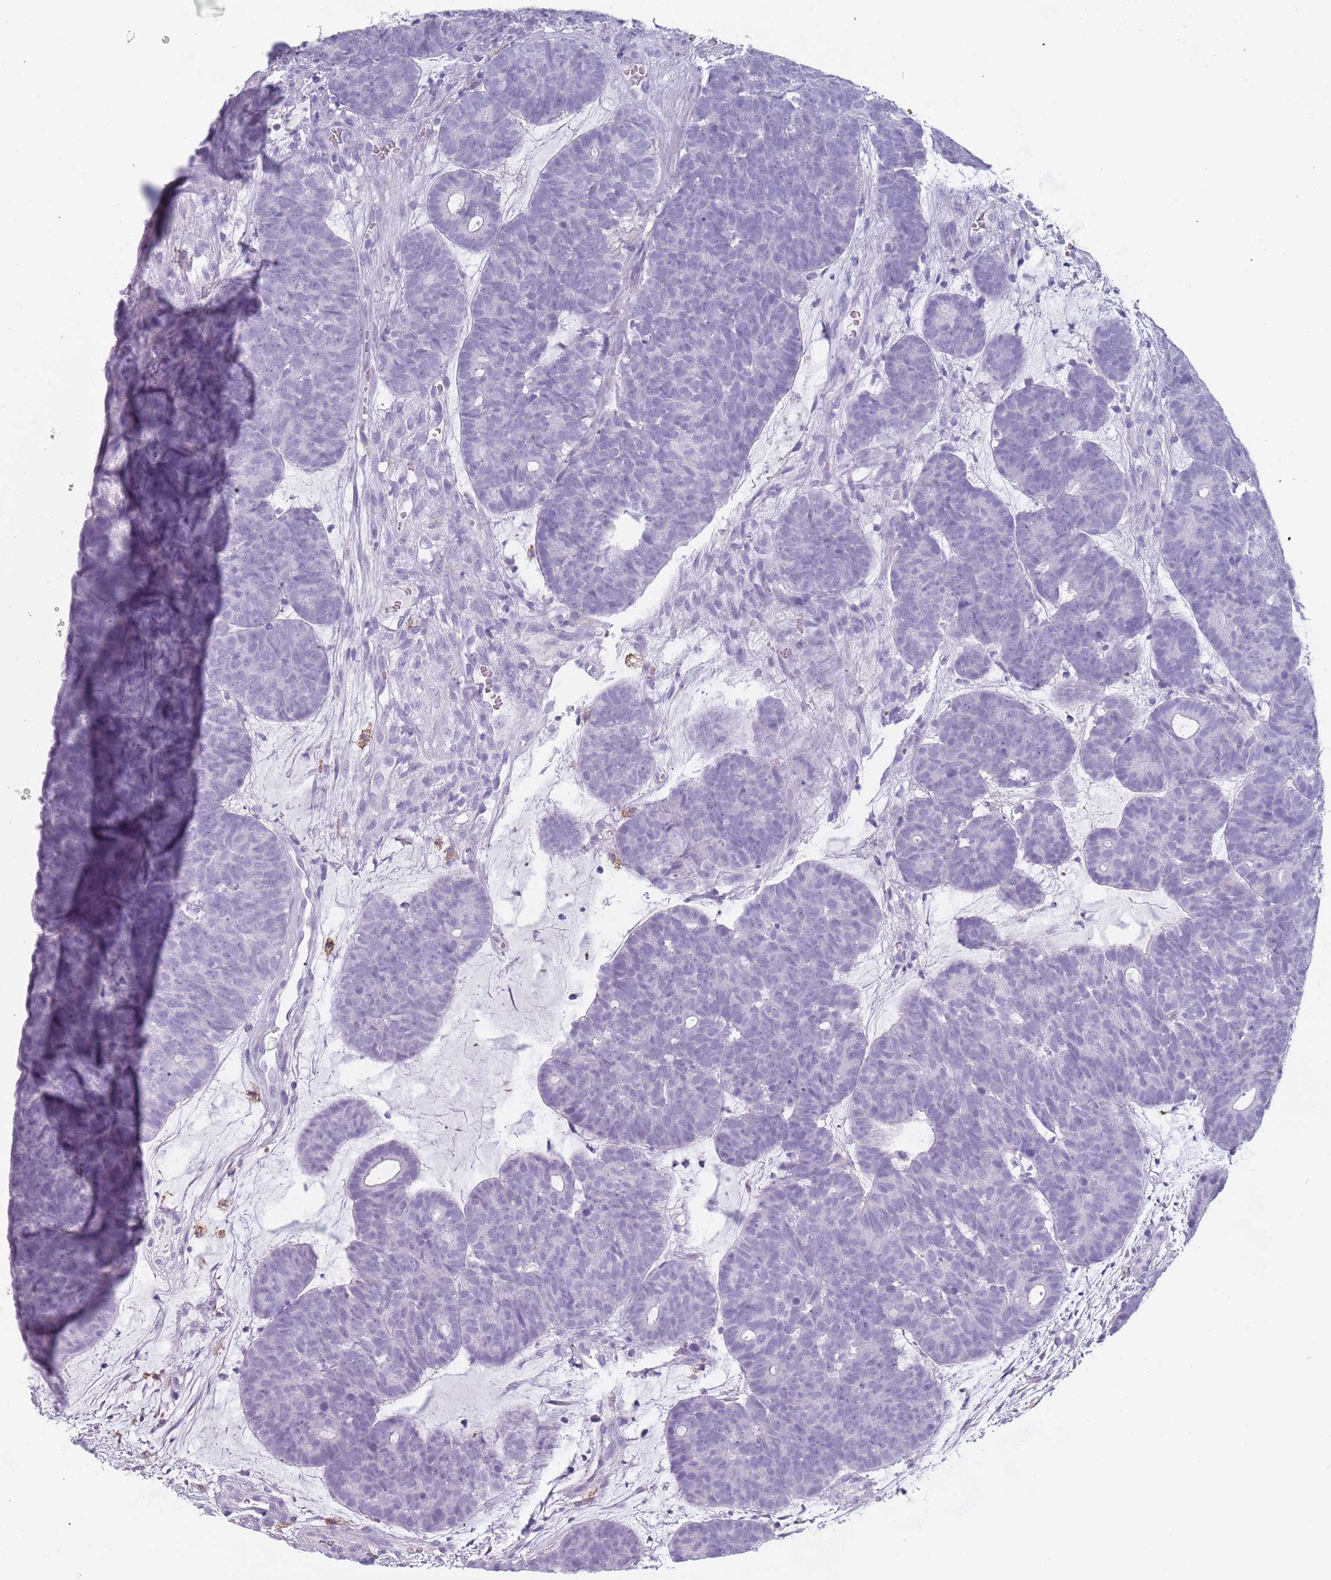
{"staining": {"intensity": "negative", "quantity": "none", "location": "none"}, "tissue": "head and neck cancer", "cell_type": "Tumor cells", "image_type": "cancer", "snomed": [{"axis": "morphology", "description": "Adenocarcinoma, NOS"}, {"axis": "topography", "description": "Head-Neck"}], "caption": "The micrograph reveals no staining of tumor cells in head and neck adenocarcinoma.", "gene": "COLEC12", "patient": {"sex": "female", "age": 81}}